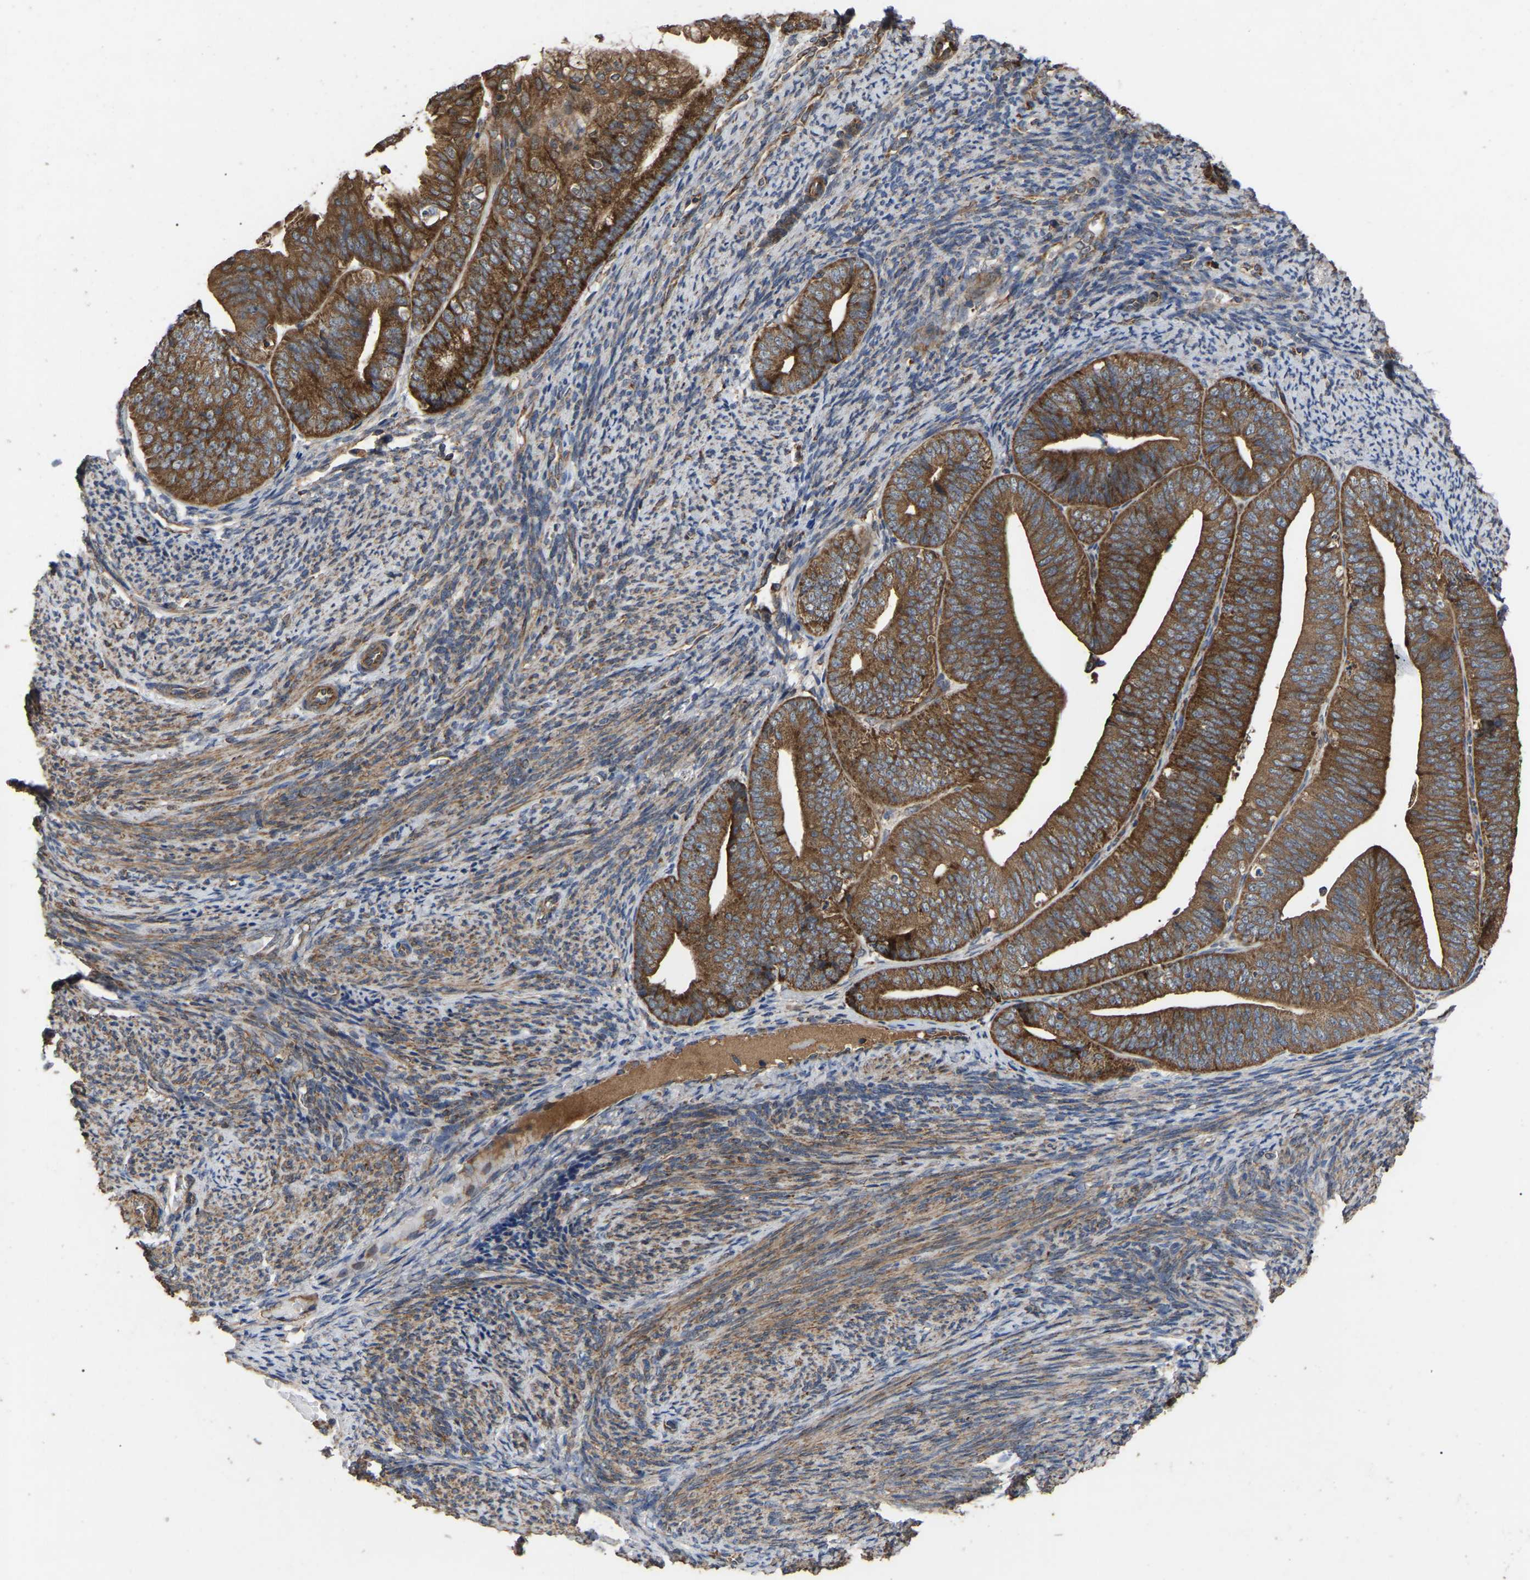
{"staining": {"intensity": "strong", "quantity": ">75%", "location": "cytoplasmic/membranous"}, "tissue": "endometrial cancer", "cell_type": "Tumor cells", "image_type": "cancer", "snomed": [{"axis": "morphology", "description": "Adenocarcinoma, NOS"}, {"axis": "topography", "description": "Endometrium"}], "caption": "Approximately >75% of tumor cells in human endometrial adenocarcinoma demonstrate strong cytoplasmic/membranous protein positivity as visualized by brown immunohistochemical staining.", "gene": "GCC1", "patient": {"sex": "female", "age": 63}}